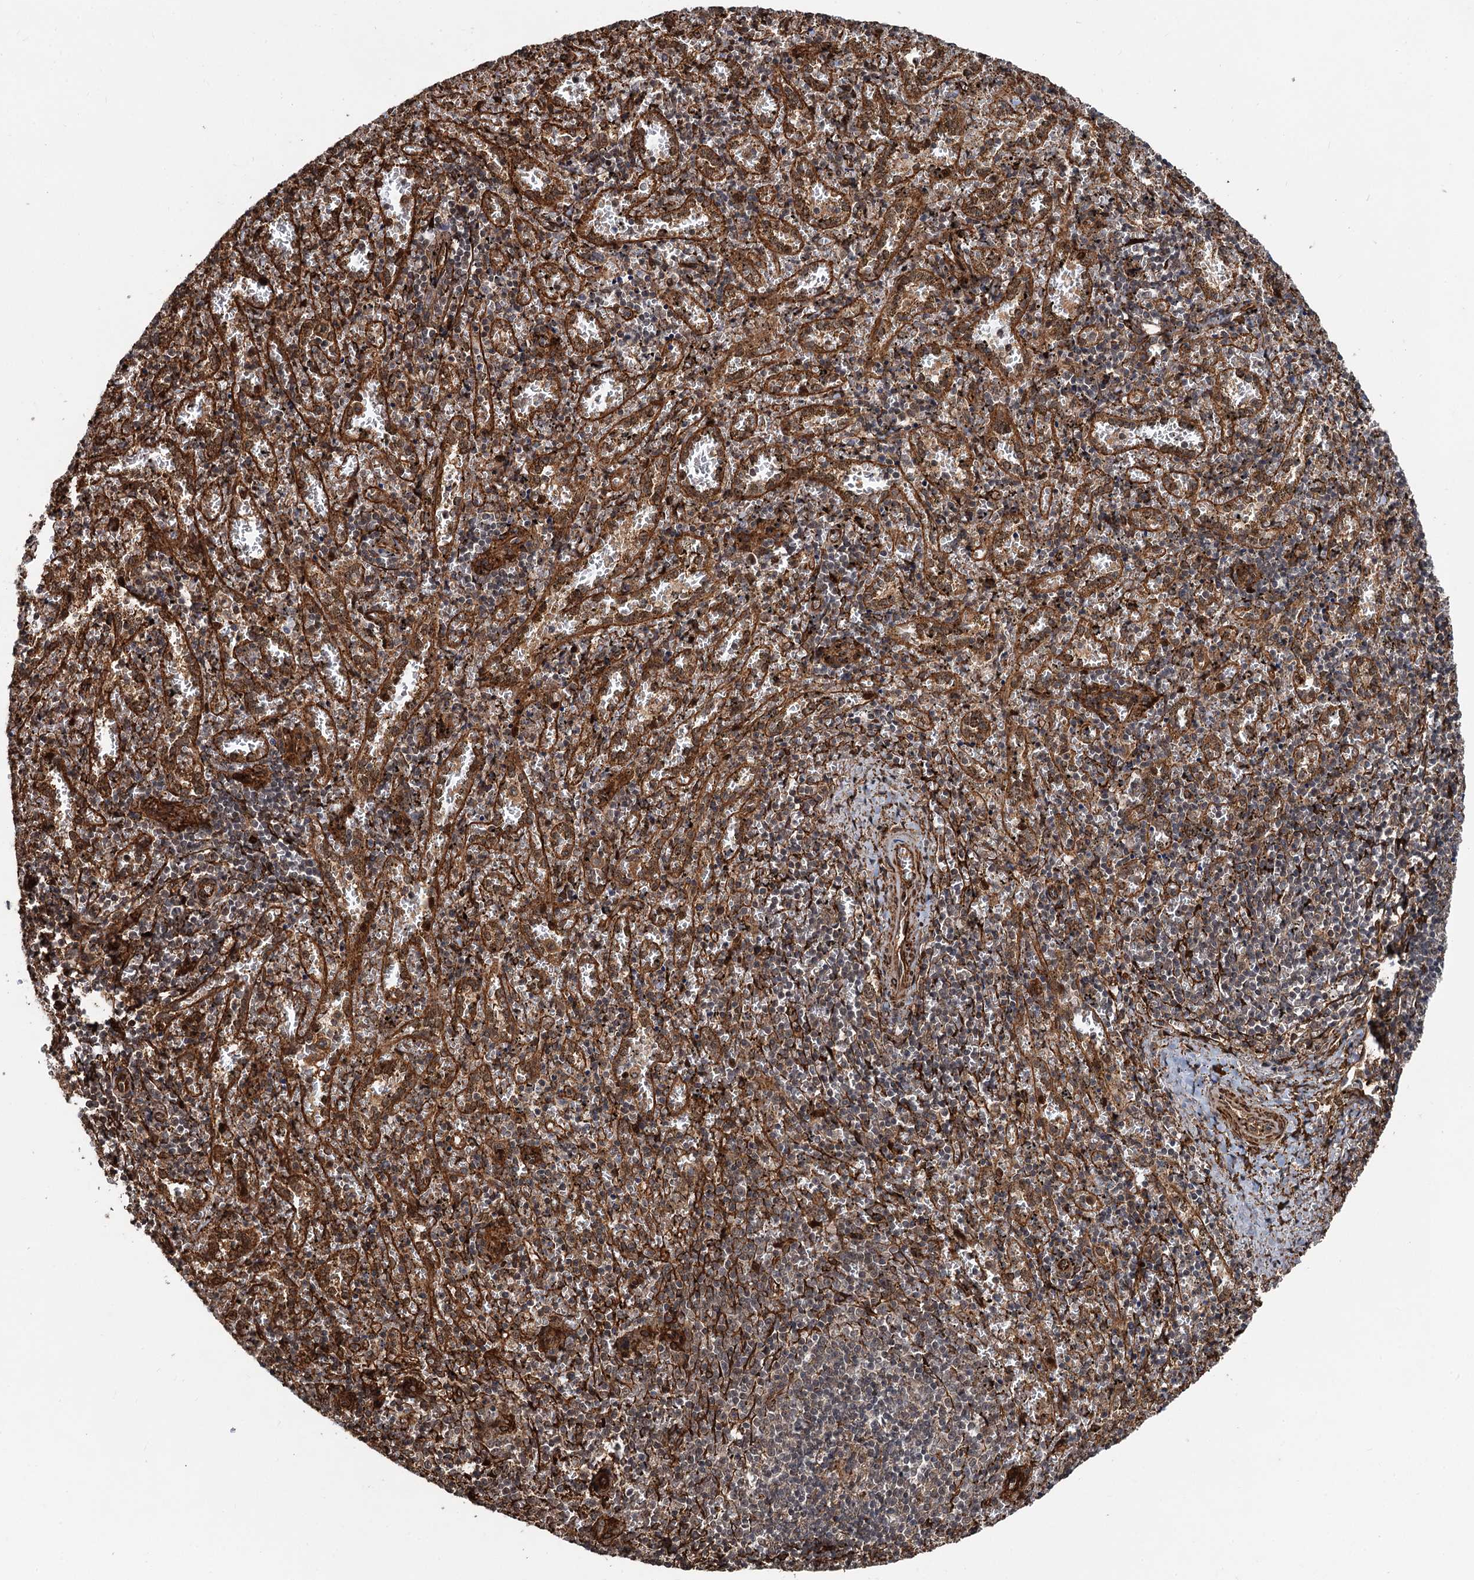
{"staining": {"intensity": "weak", "quantity": "25%-75%", "location": "cytoplasmic/membranous"}, "tissue": "spleen", "cell_type": "Cells in red pulp", "image_type": "normal", "snomed": [{"axis": "morphology", "description": "Normal tissue, NOS"}, {"axis": "topography", "description": "Spleen"}], "caption": "Benign spleen was stained to show a protein in brown. There is low levels of weak cytoplasmic/membranous expression in approximately 25%-75% of cells in red pulp.", "gene": "SNRNP25", "patient": {"sex": "male", "age": 11}}